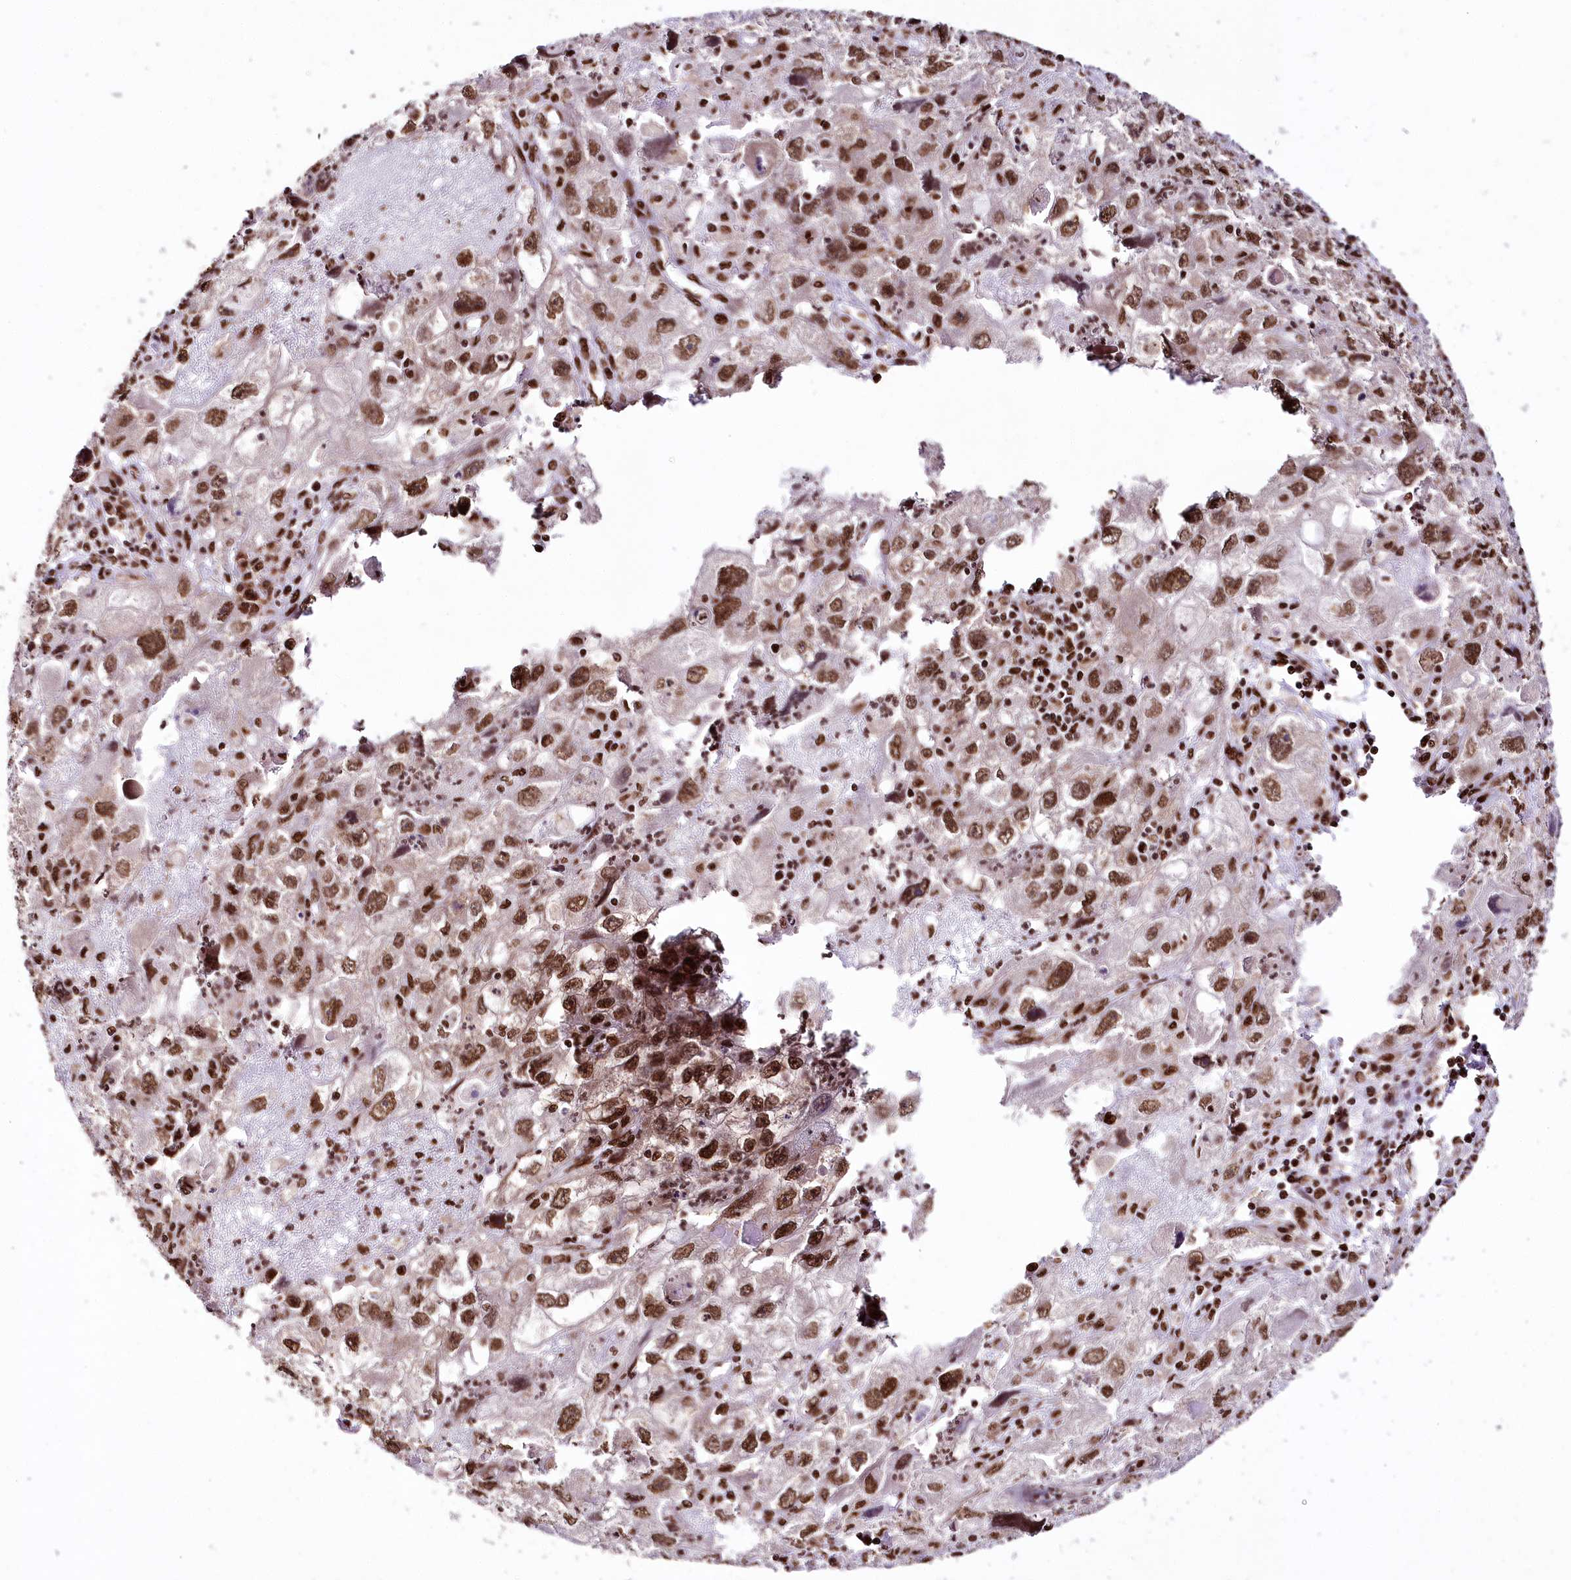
{"staining": {"intensity": "moderate", "quantity": ">75%", "location": "nuclear"}, "tissue": "endometrial cancer", "cell_type": "Tumor cells", "image_type": "cancer", "snomed": [{"axis": "morphology", "description": "Adenocarcinoma, NOS"}, {"axis": "topography", "description": "Endometrium"}], "caption": "Tumor cells exhibit moderate nuclear expression in about >75% of cells in endometrial adenocarcinoma.", "gene": "SMARCE1", "patient": {"sex": "female", "age": 49}}